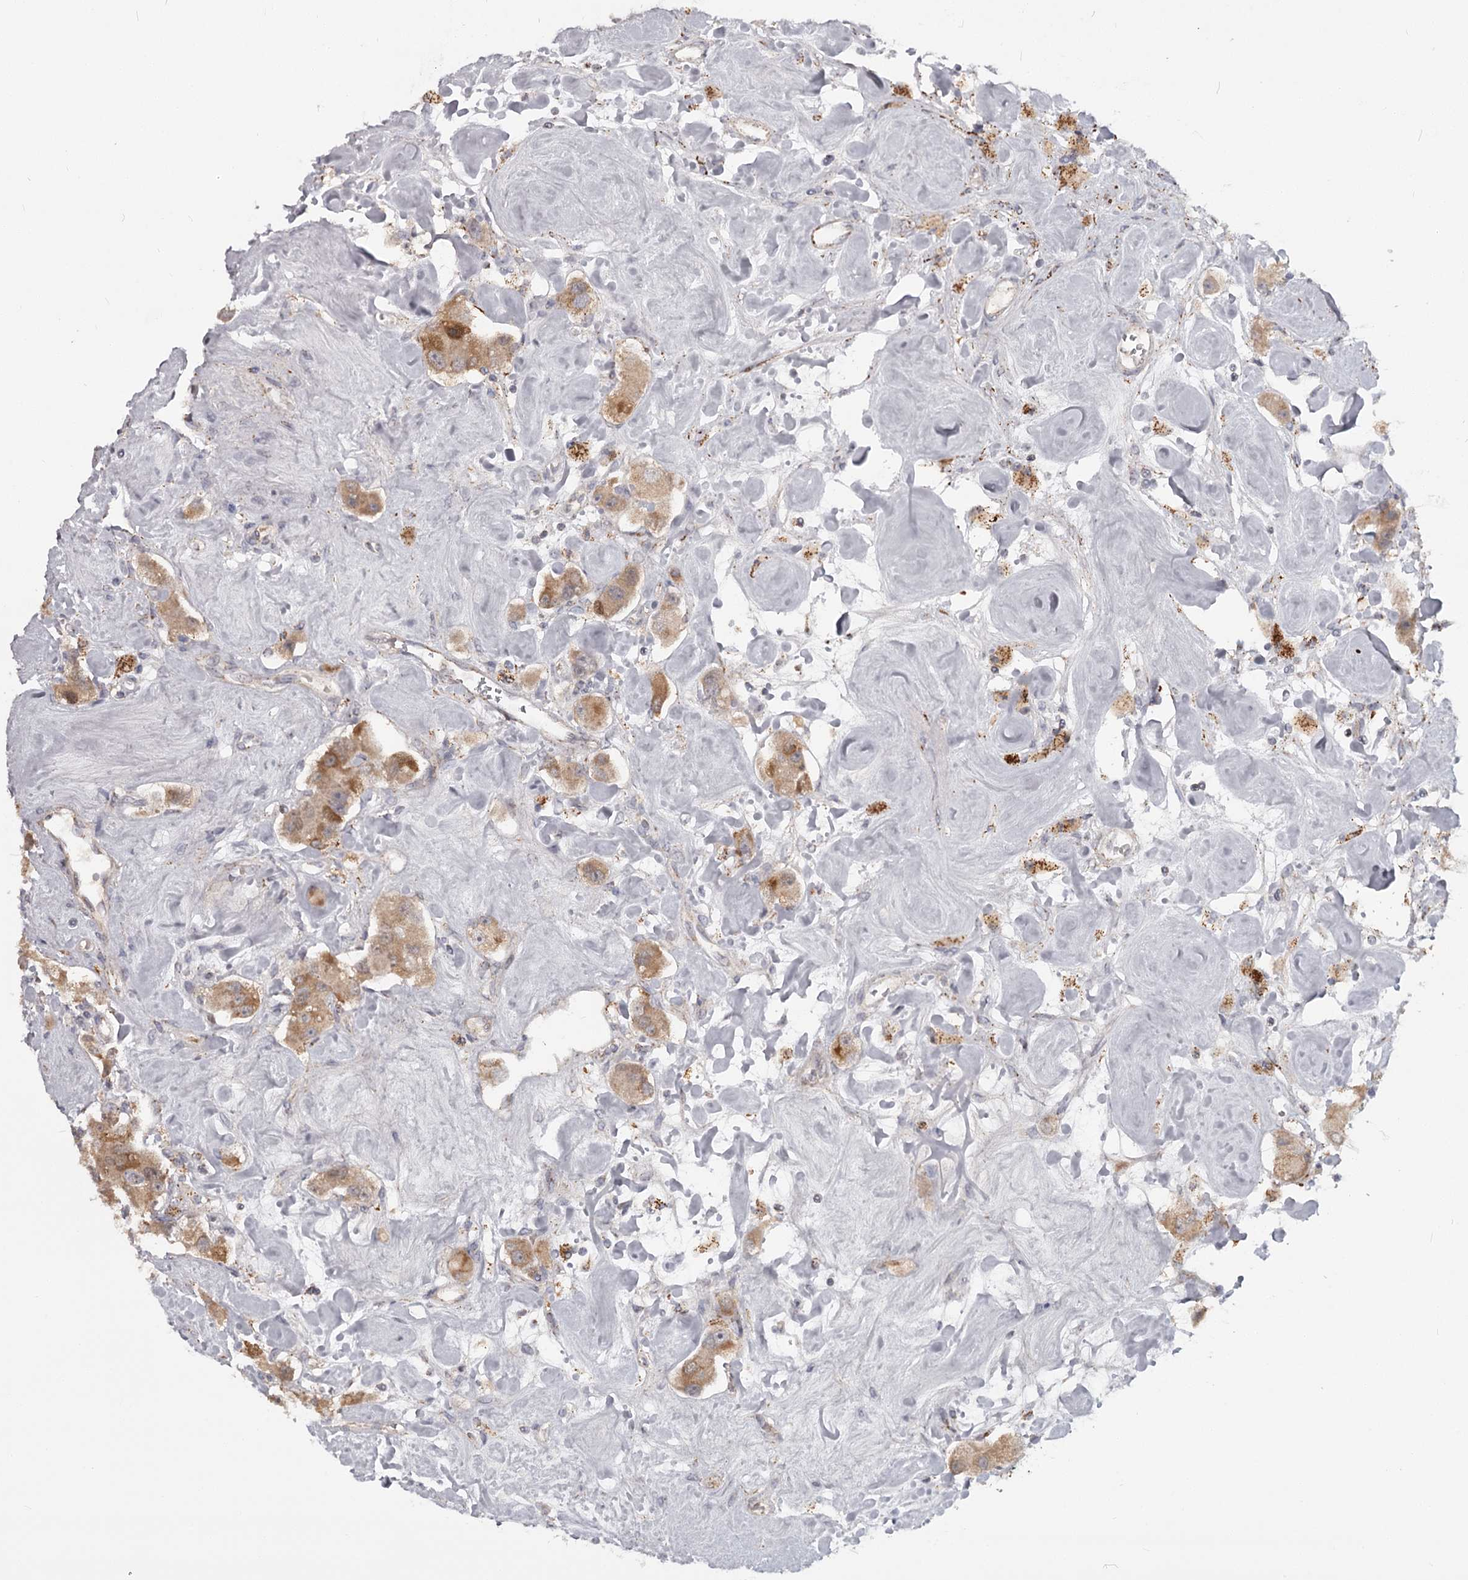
{"staining": {"intensity": "moderate", "quantity": ">75%", "location": "cytoplasmic/membranous"}, "tissue": "carcinoid", "cell_type": "Tumor cells", "image_type": "cancer", "snomed": [{"axis": "morphology", "description": "Carcinoid, malignant, NOS"}, {"axis": "topography", "description": "Pancreas"}], "caption": "Protein staining by immunohistochemistry (IHC) demonstrates moderate cytoplasmic/membranous expression in approximately >75% of tumor cells in carcinoid.", "gene": "CDC123", "patient": {"sex": "male", "age": 41}}